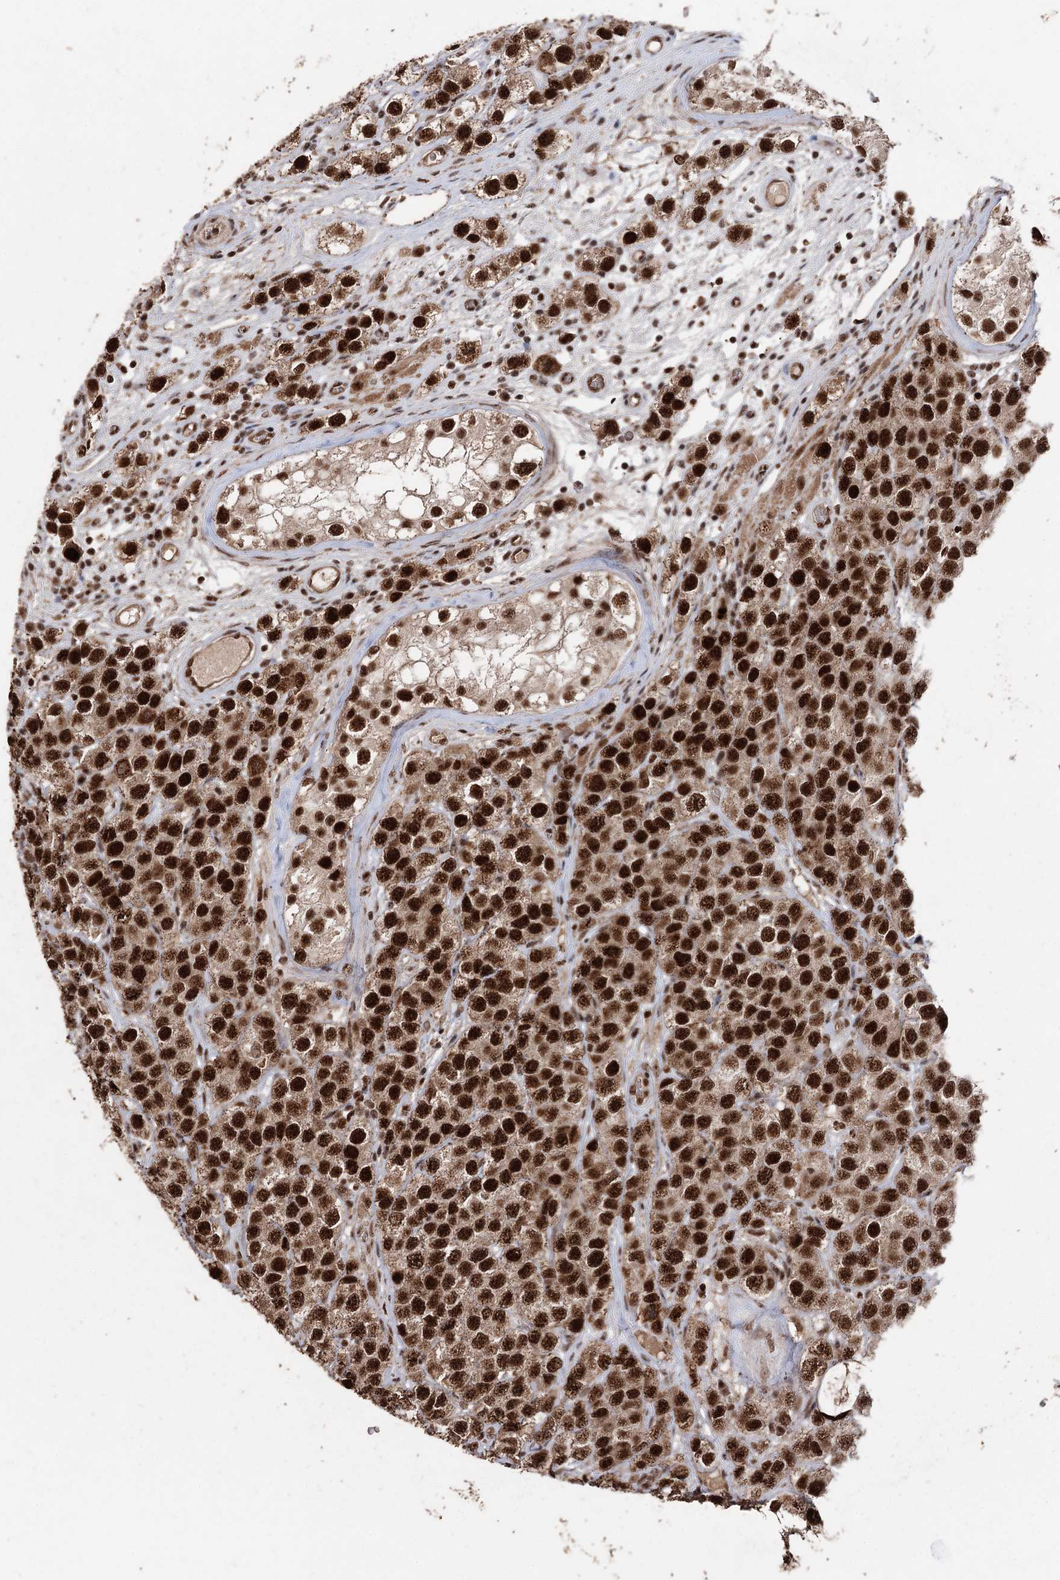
{"staining": {"intensity": "strong", "quantity": ">75%", "location": "nuclear"}, "tissue": "testis cancer", "cell_type": "Tumor cells", "image_type": "cancer", "snomed": [{"axis": "morphology", "description": "Seminoma, NOS"}, {"axis": "topography", "description": "Testis"}], "caption": "Immunohistochemical staining of human seminoma (testis) reveals high levels of strong nuclear positivity in approximately >75% of tumor cells.", "gene": "U2SURP", "patient": {"sex": "male", "age": 28}}